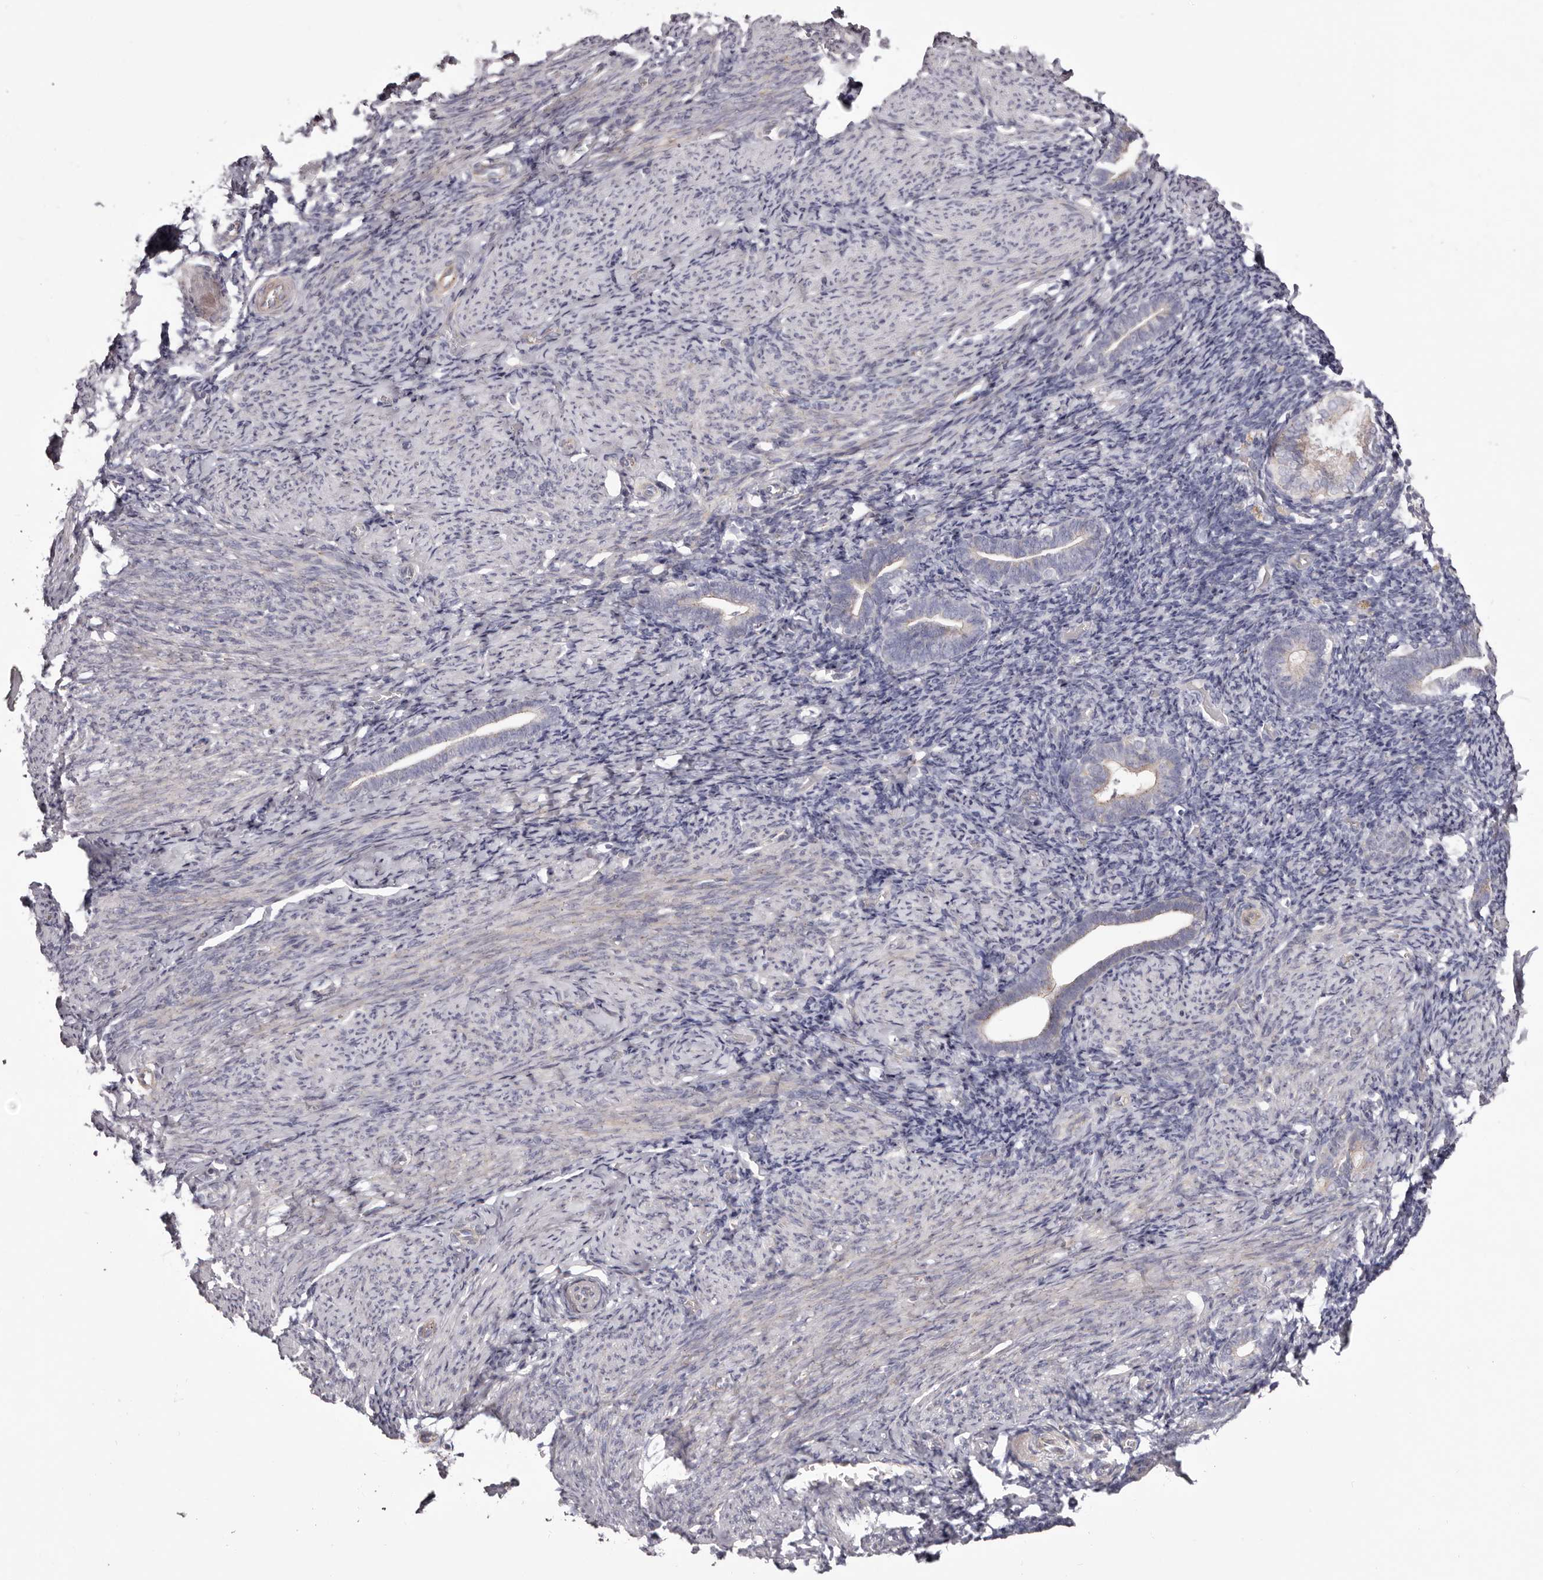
{"staining": {"intensity": "negative", "quantity": "none", "location": "none"}, "tissue": "endometrium", "cell_type": "Cells in endometrial stroma", "image_type": "normal", "snomed": [{"axis": "morphology", "description": "Normal tissue, NOS"}, {"axis": "topography", "description": "Endometrium"}], "caption": "Immunohistochemistry of unremarkable human endometrium exhibits no expression in cells in endometrial stroma.", "gene": "PEG10", "patient": {"sex": "female", "age": 51}}